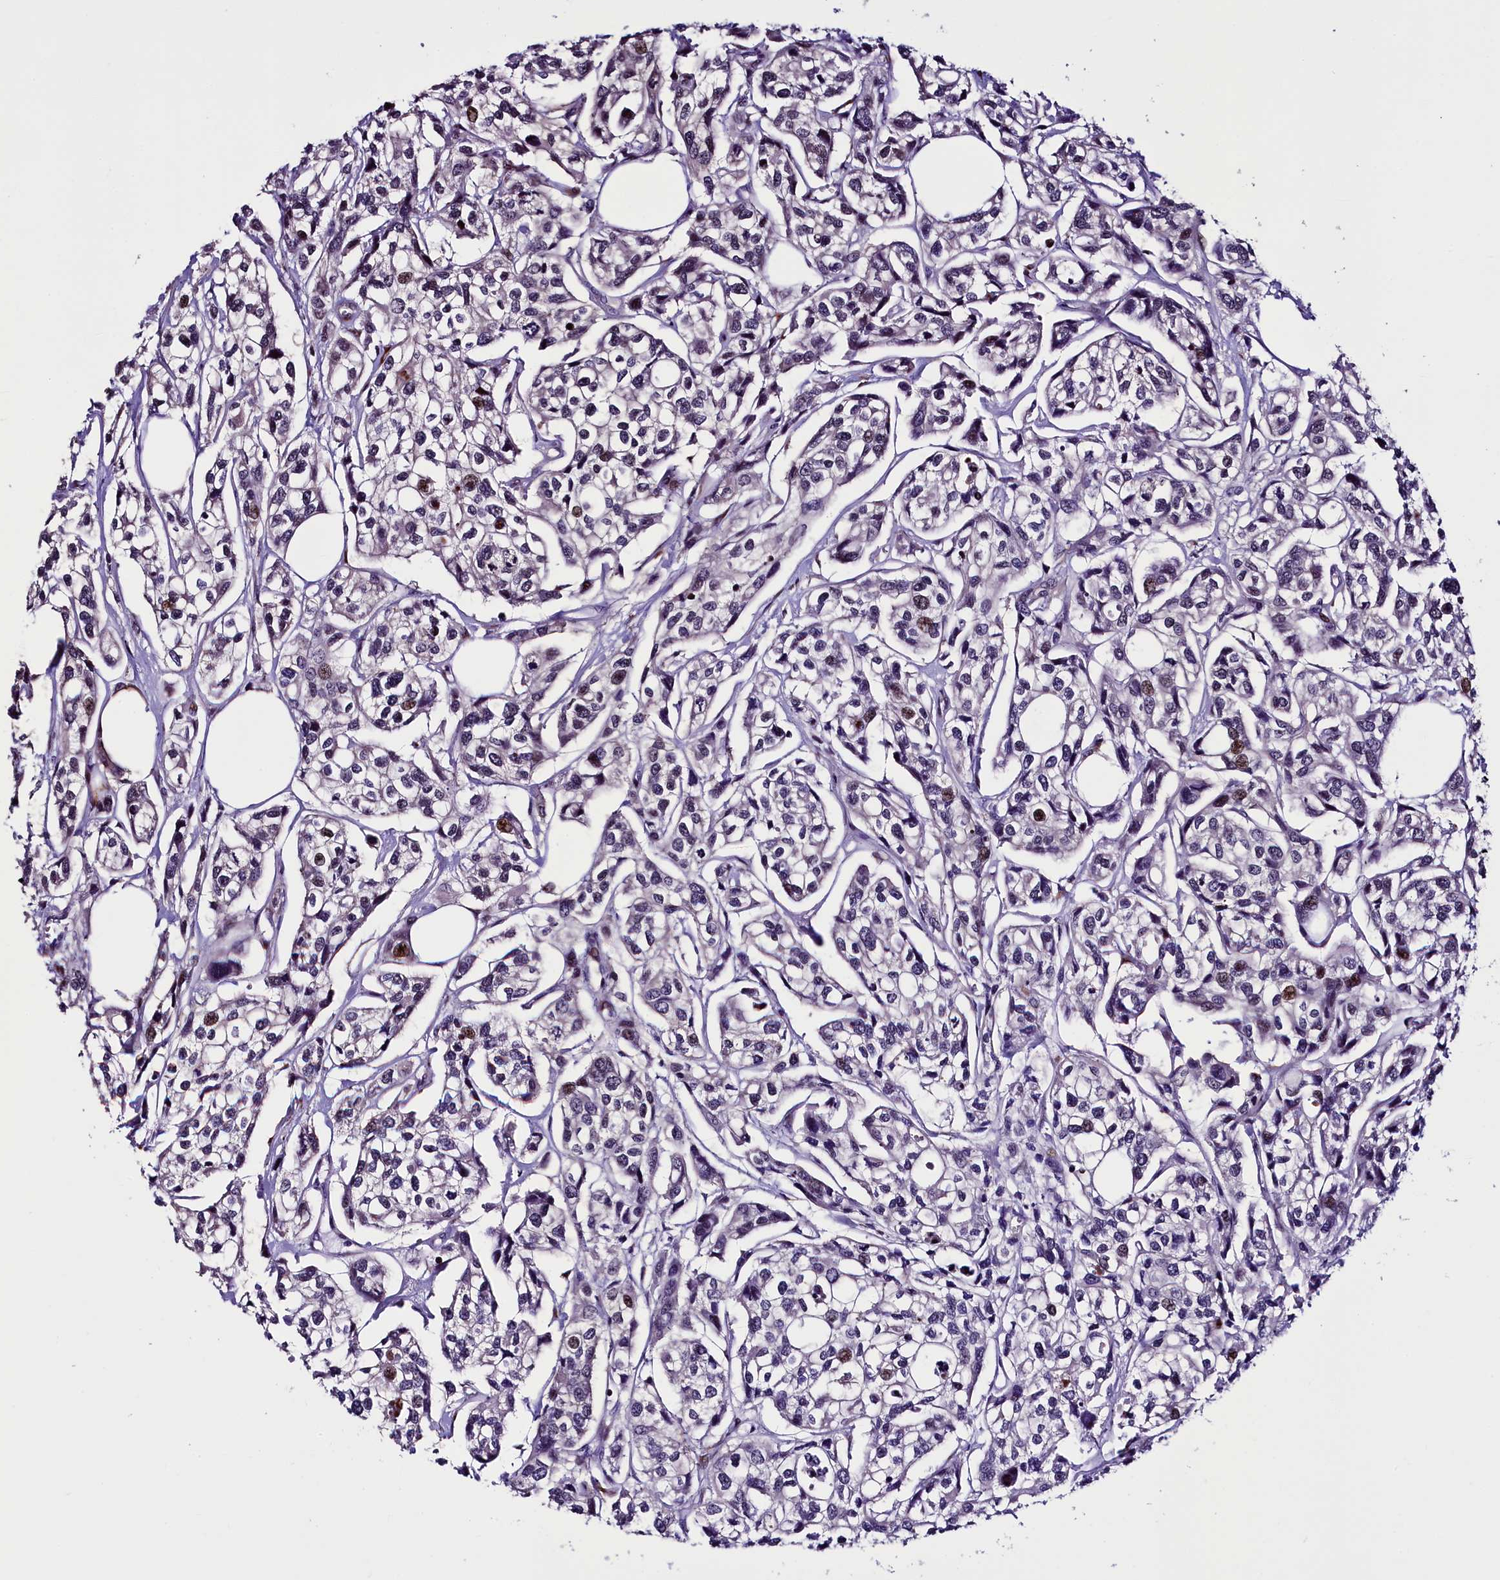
{"staining": {"intensity": "moderate", "quantity": "<25%", "location": "nuclear"}, "tissue": "urothelial cancer", "cell_type": "Tumor cells", "image_type": "cancer", "snomed": [{"axis": "morphology", "description": "Urothelial carcinoma, High grade"}, {"axis": "topography", "description": "Urinary bladder"}], "caption": "Human high-grade urothelial carcinoma stained for a protein (brown) reveals moderate nuclear positive staining in approximately <25% of tumor cells.", "gene": "TRMT112", "patient": {"sex": "male", "age": 67}}